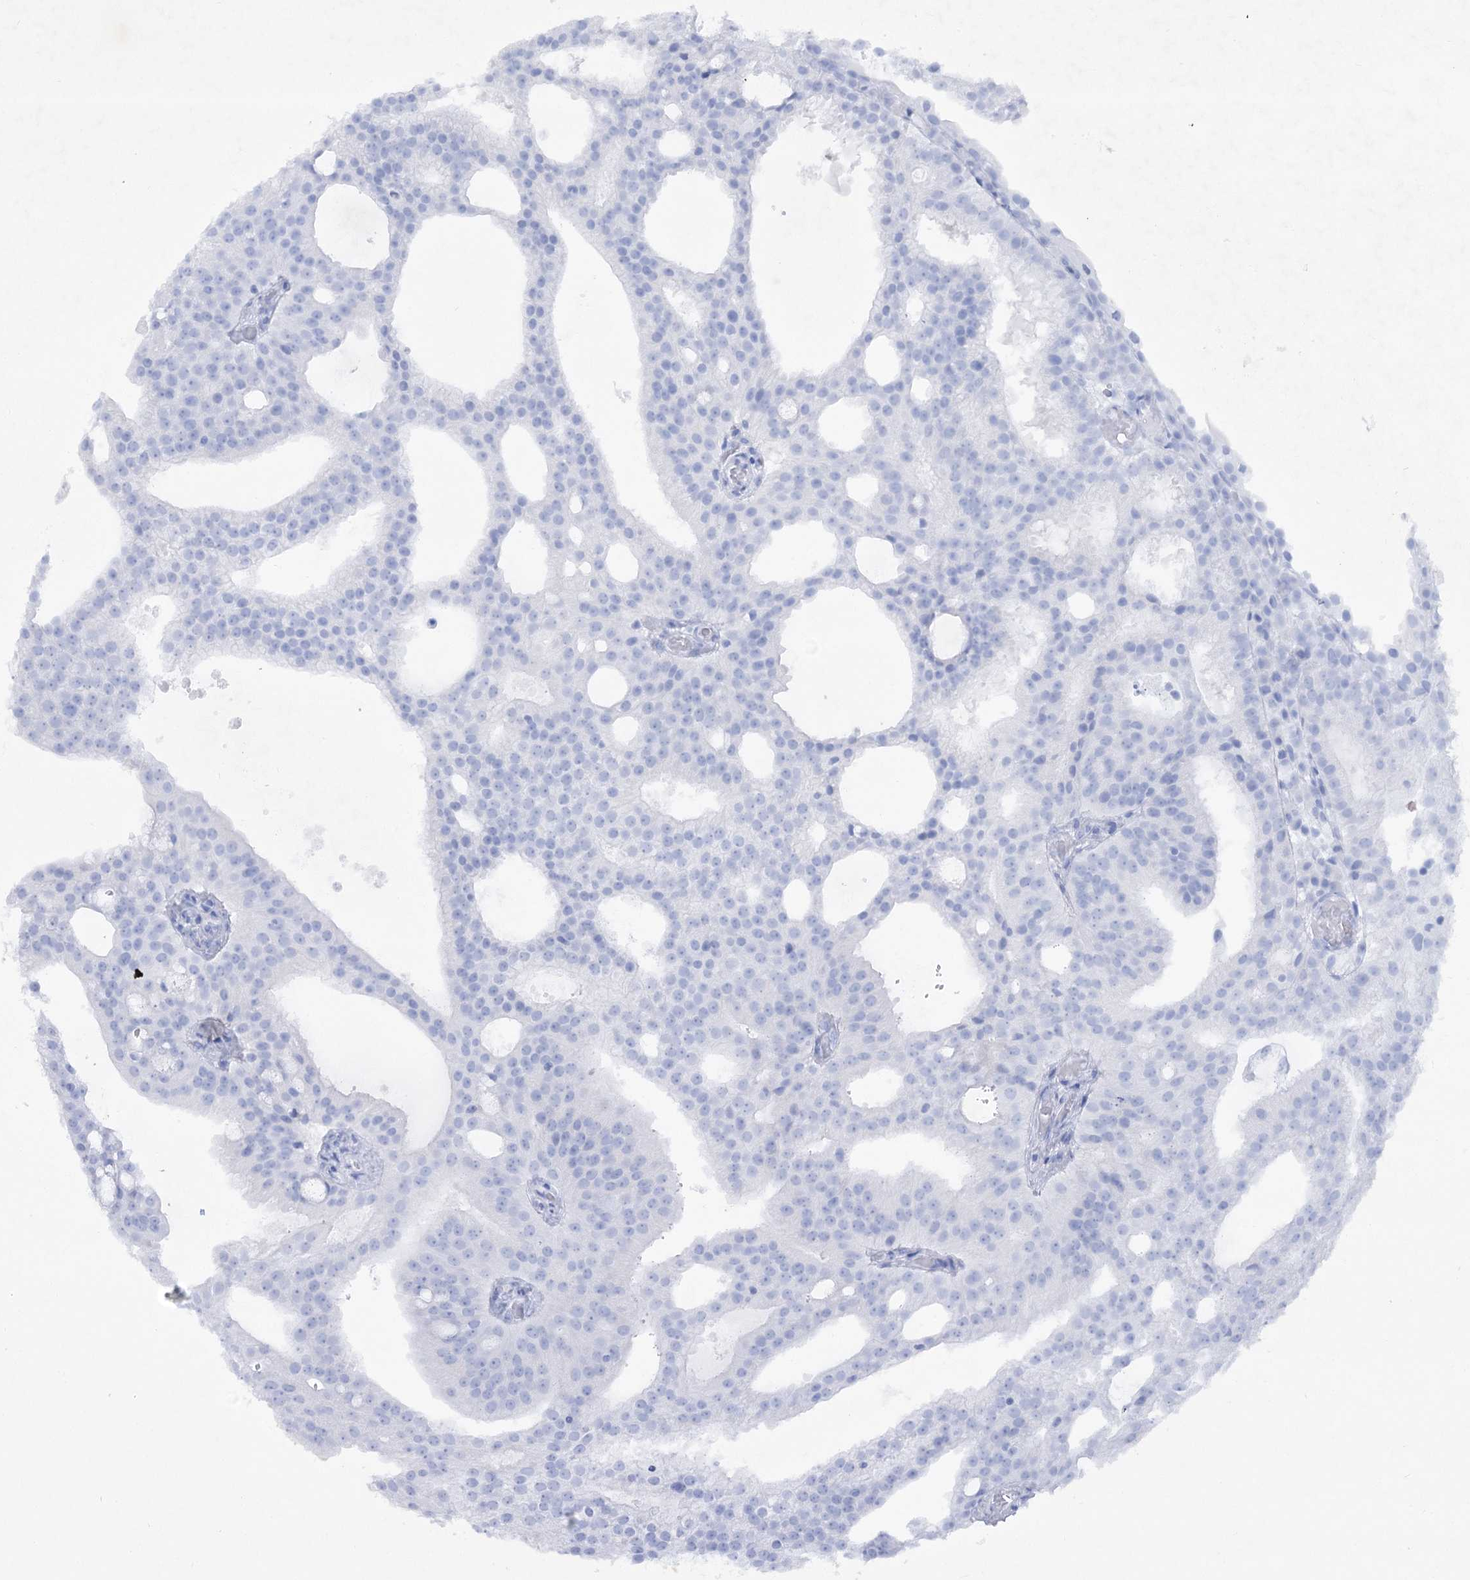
{"staining": {"intensity": "negative", "quantity": "none", "location": "none"}, "tissue": "prostate cancer", "cell_type": "Tumor cells", "image_type": "cancer", "snomed": [{"axis": "morphology", "description": "Adenocarcinoma, Medium grade"}, {"axis": "topography", "description": "Prostate"}], "caption": "A photomicrograph of human prostate cancer is negative for staining in tumor cells.", "gene": "GBF1", "patient": {"sex": "male", "age": 88}}